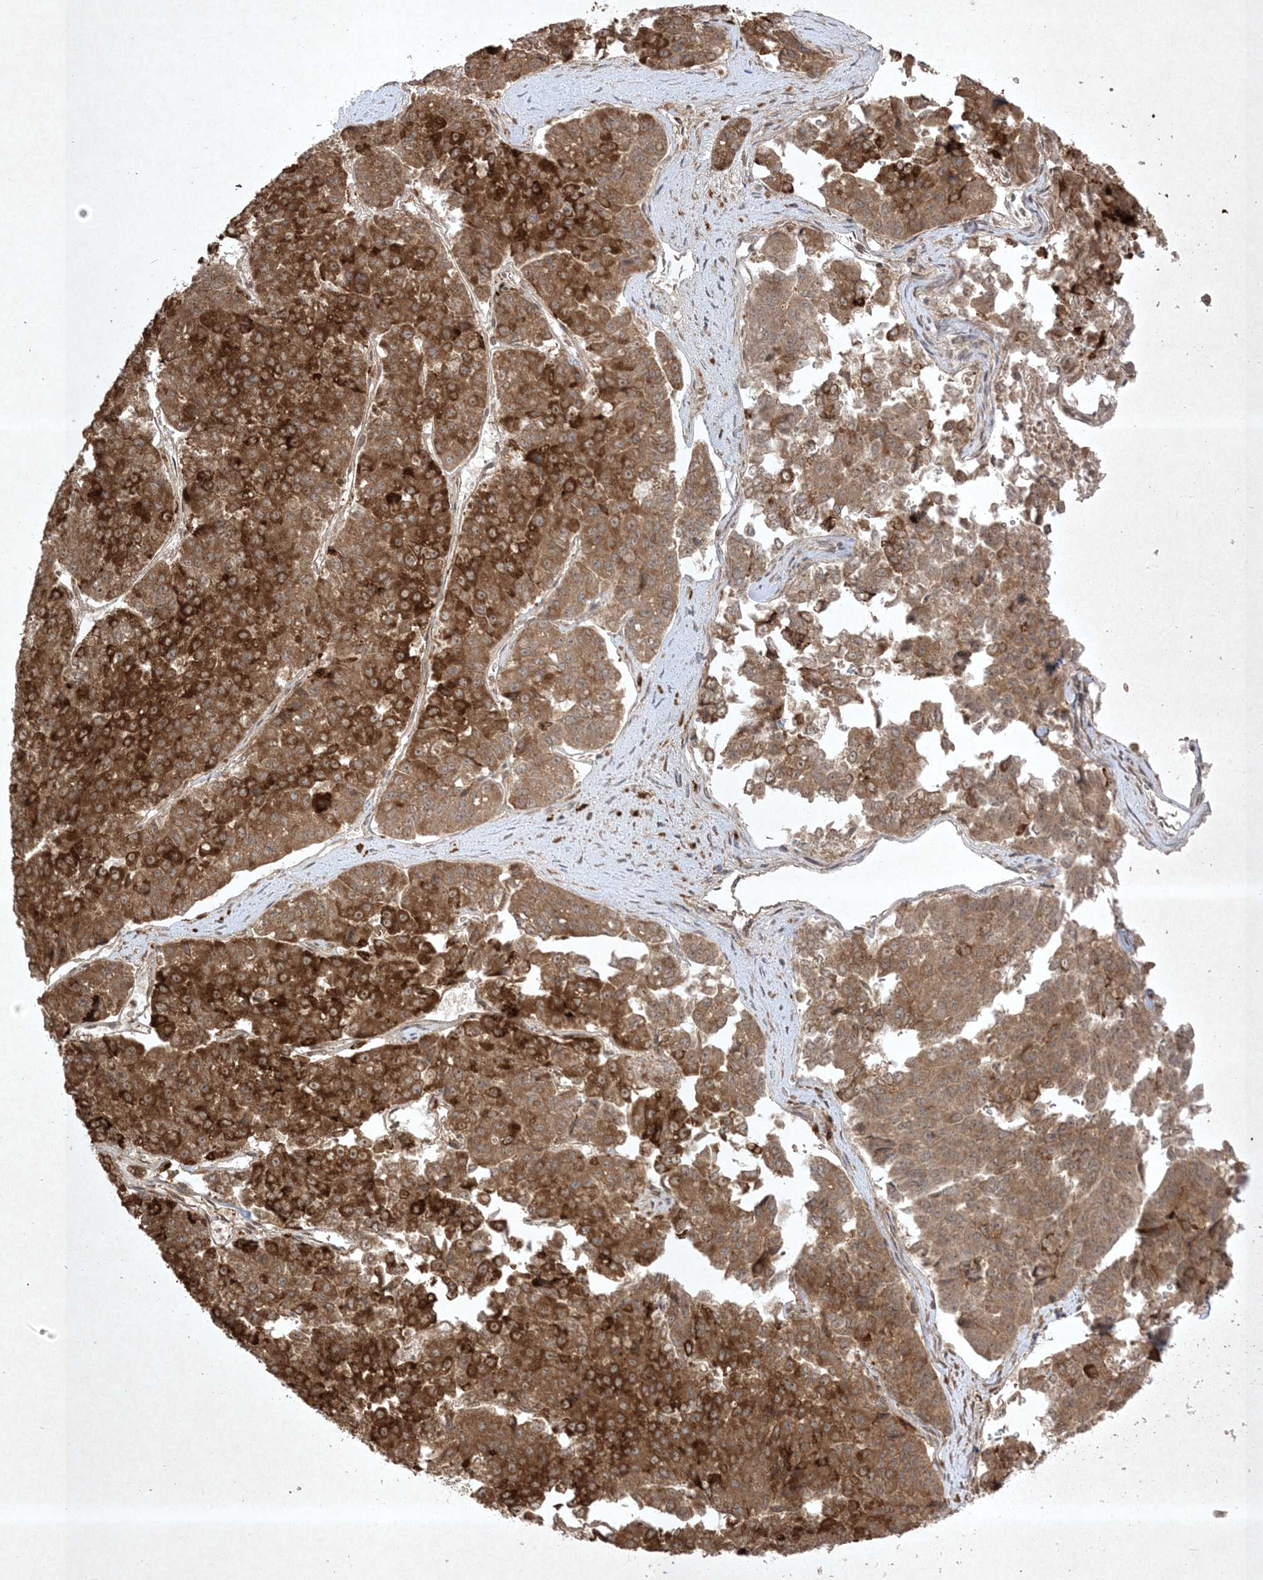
{"staining": {"intensity": "strong", "quantity": ">75%", "location": "cytoplasmic/membranous"}, "tissue": "pancreatic cancer", "cell_type": "Tumor cells", "image_type": "cancer", "snomed": [{"axis": "morphology", "description": "Adenocarcinoma, NOS"}, {"axis": "topography", "description": "Pancreas"}], "caption": "High-magnification brightfield microscopy of pancreatic adenocarcinoma stained with DAB (brown) and counterstained with hematoxylin (blue). tumor cells exhibit strong cytoplasmic/membranous positivity is appreciated in about>75% of cells.", "gene": "PTK6", "patient": {"sex": "male", "age": 50}}